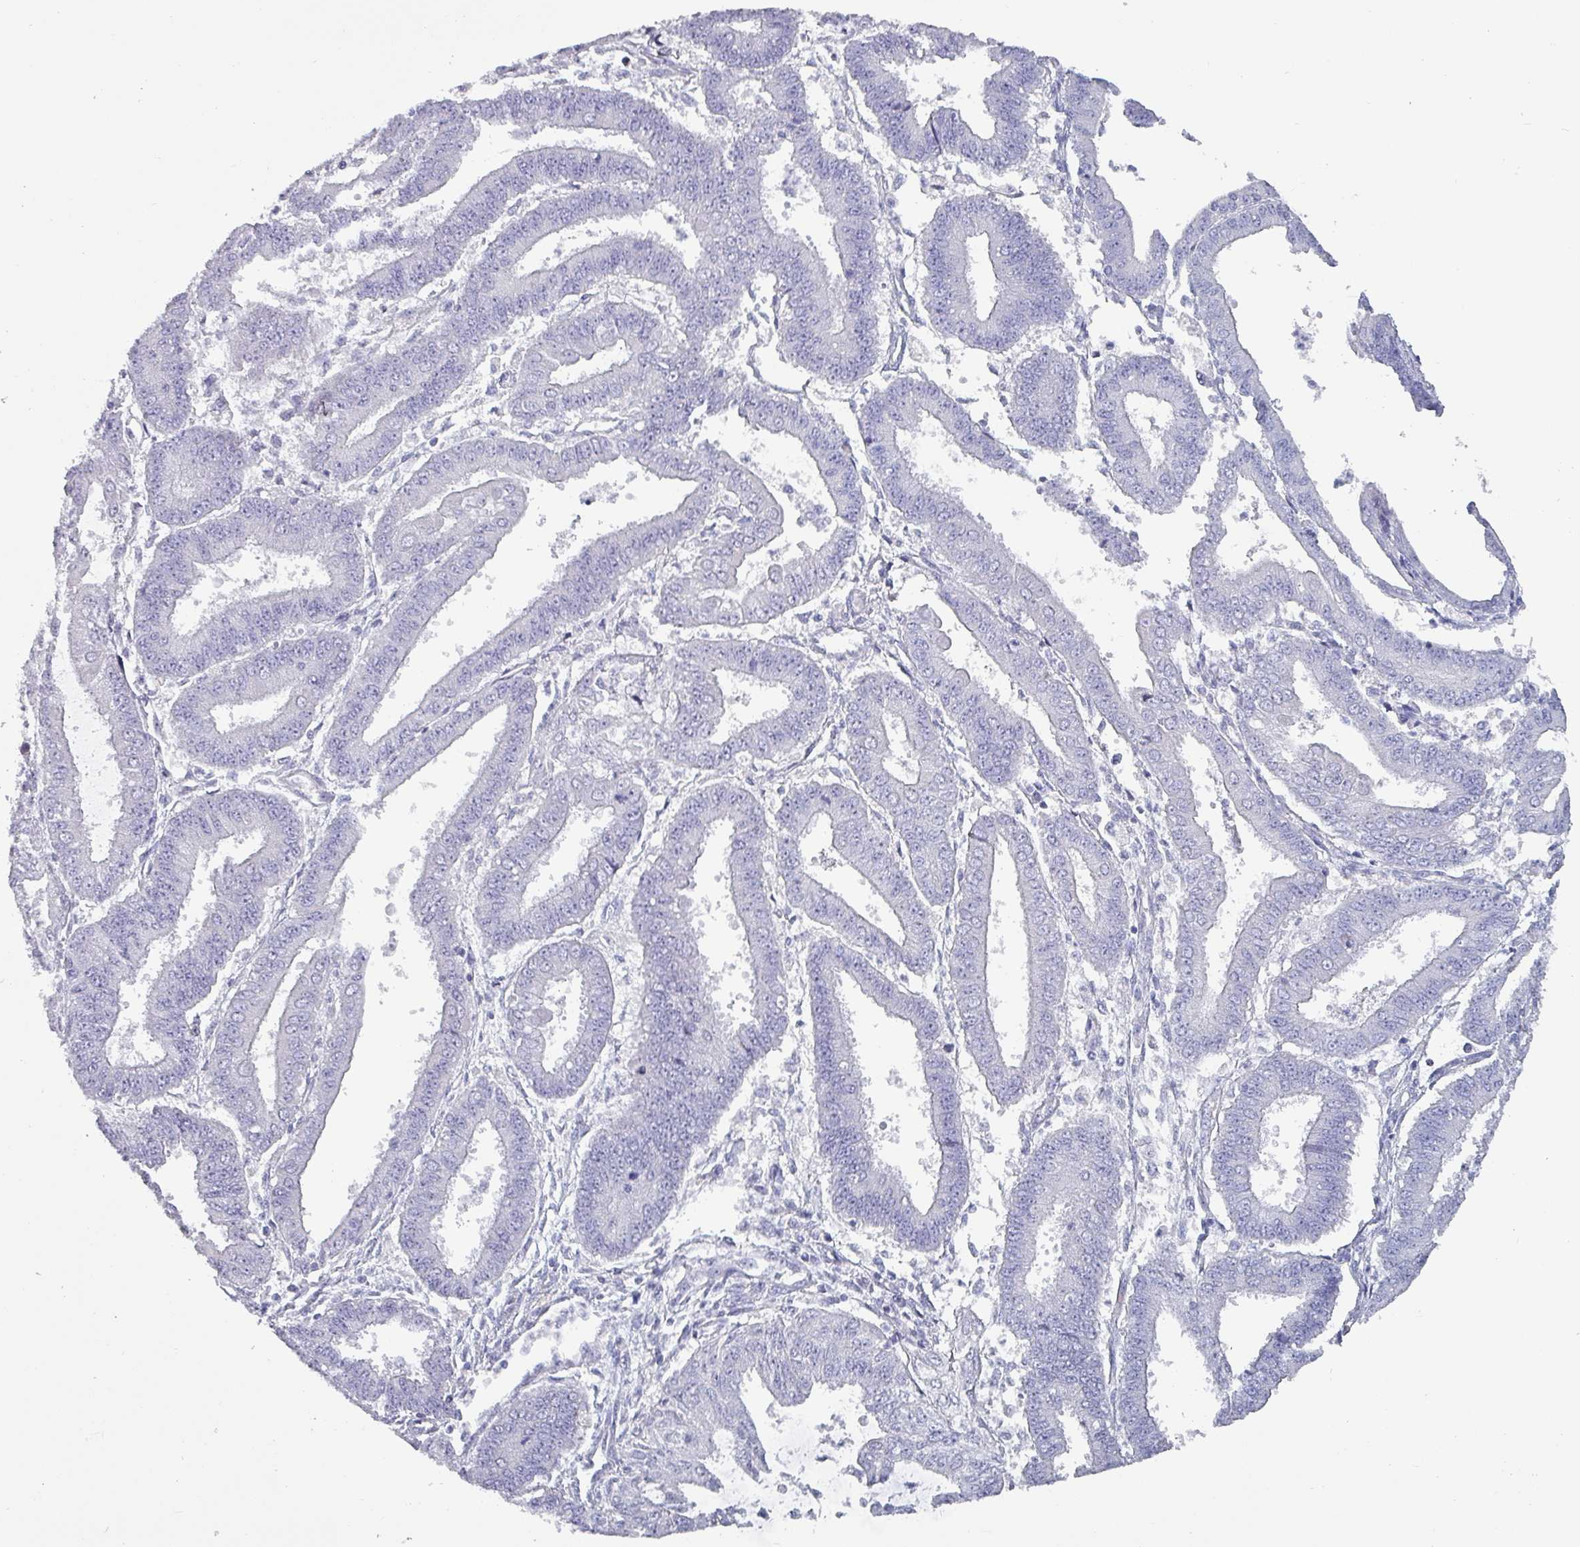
{"staining": {"intensity": "negative", "quantity": "none", "location": "none"}, "tissue": "endometrial cancer", "cell_type": "Tumor cells", "image_type": "cancer", "snomed": [{"axis": "morphology", "description": "Adenocarcinoma, NOS"}, {"axis": "topography", "description": "Endometrium"}], "caption": "Human adenocarcinoma (endometrial) stained for a protein using IHC displays no expression in tumor cells.", "gene": "INS-IGF2", "patient": {"sex": "female", "age": 73}}